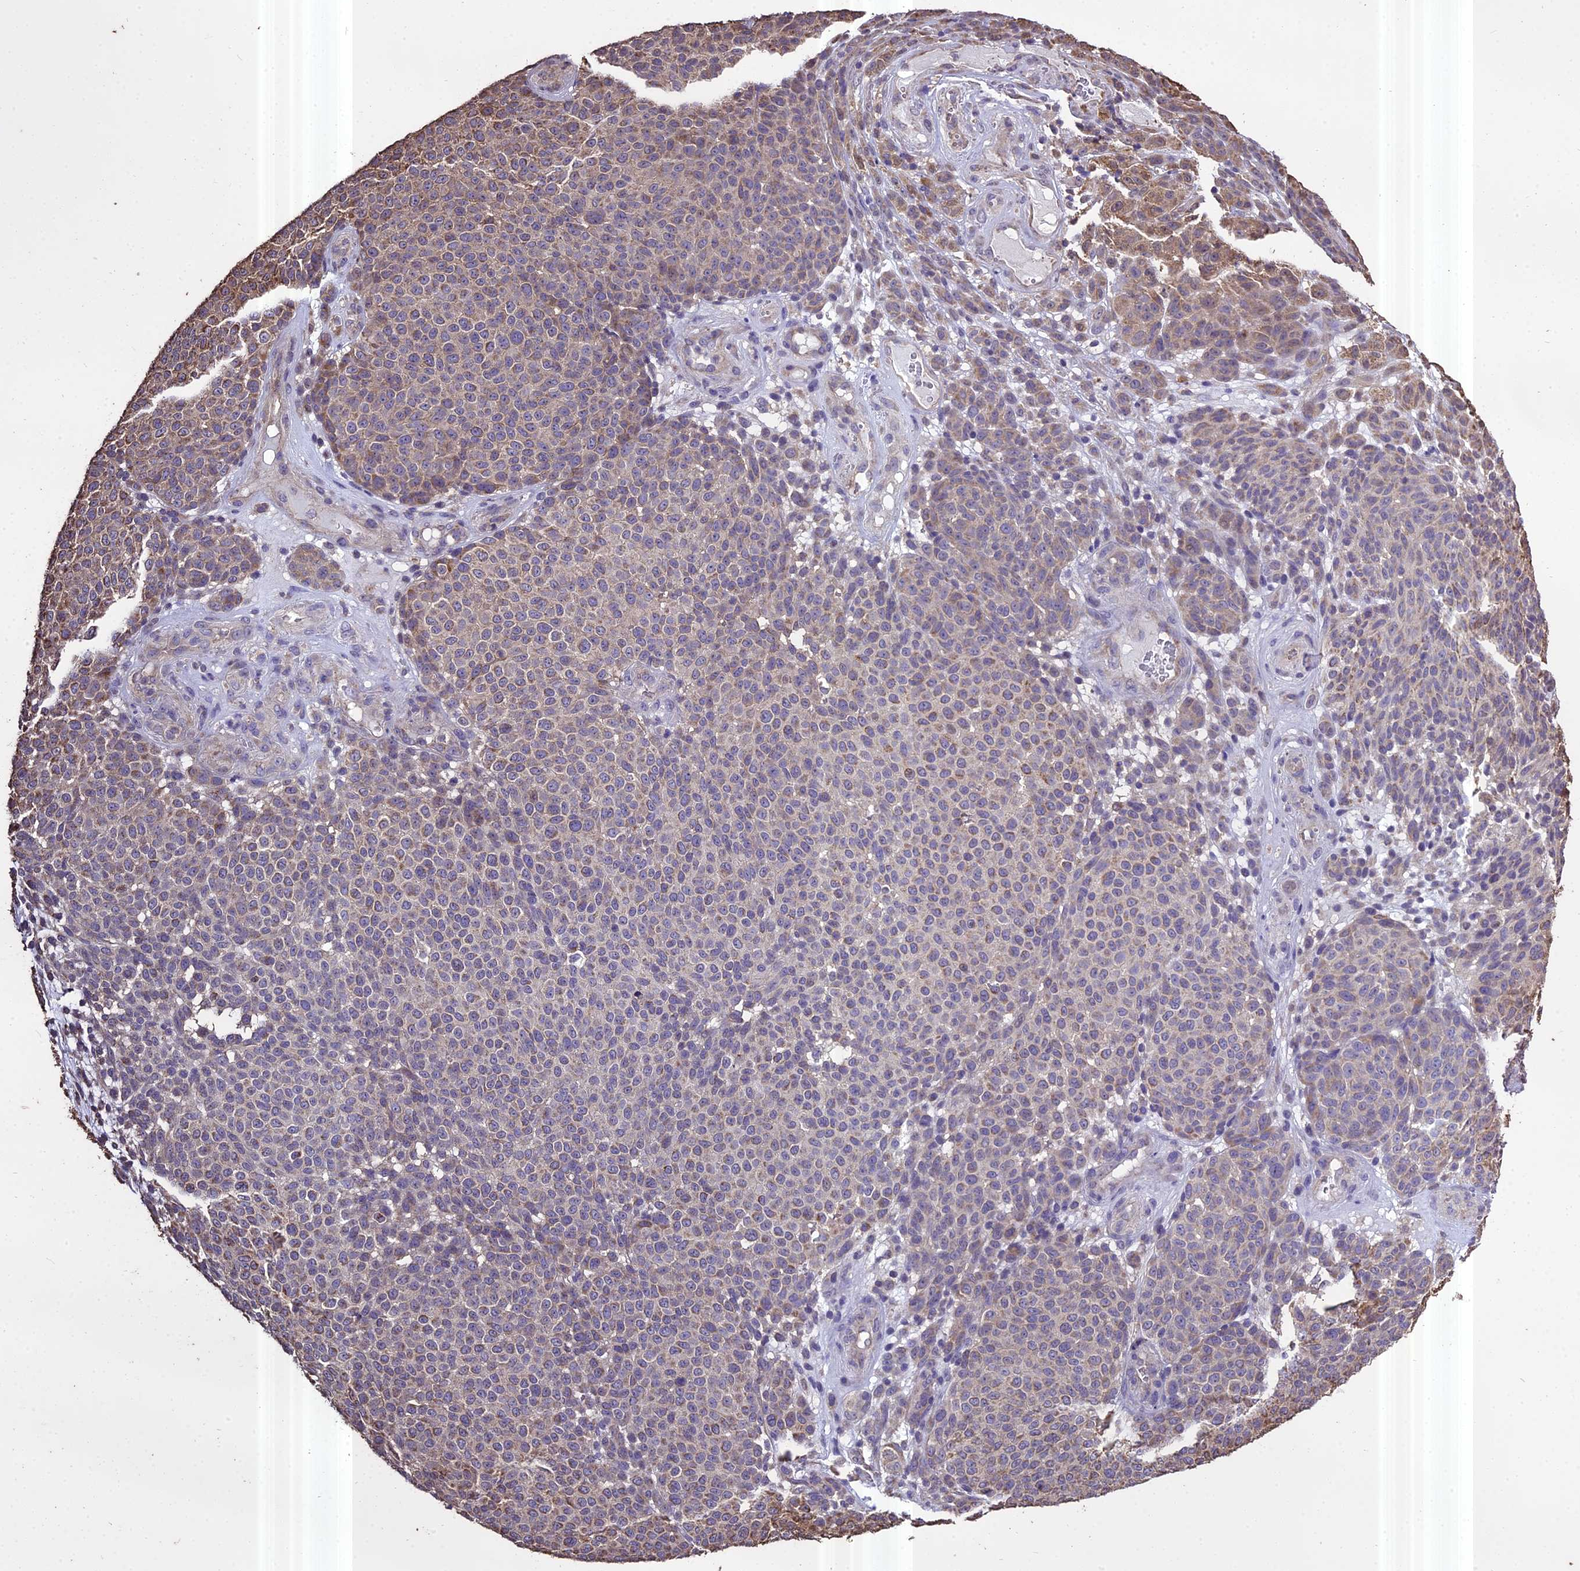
{"staining": {"intensity": "negative", "quantity": "none", "location": "none"}, "tissue": "melanoma", "cell_type": "Tumor cells", "image_type": "cancer", "snomed": [{"axis": "morphology", "description": "Malignant melanoma, NOS"}, {"axis": "topography", "description": "Skin"}], "caption": "Immunohistochemistry (IHC) histopathology image of melanoma stained for a protein (brown), which reveals no staining in tumor cells. (DAB (3,3'-diaminobenzidine) IHC visualized using brightfield microscopy, high magnification).", "gene": "PGPEP1L", "patient": {"sex": "male", "age": 49}}